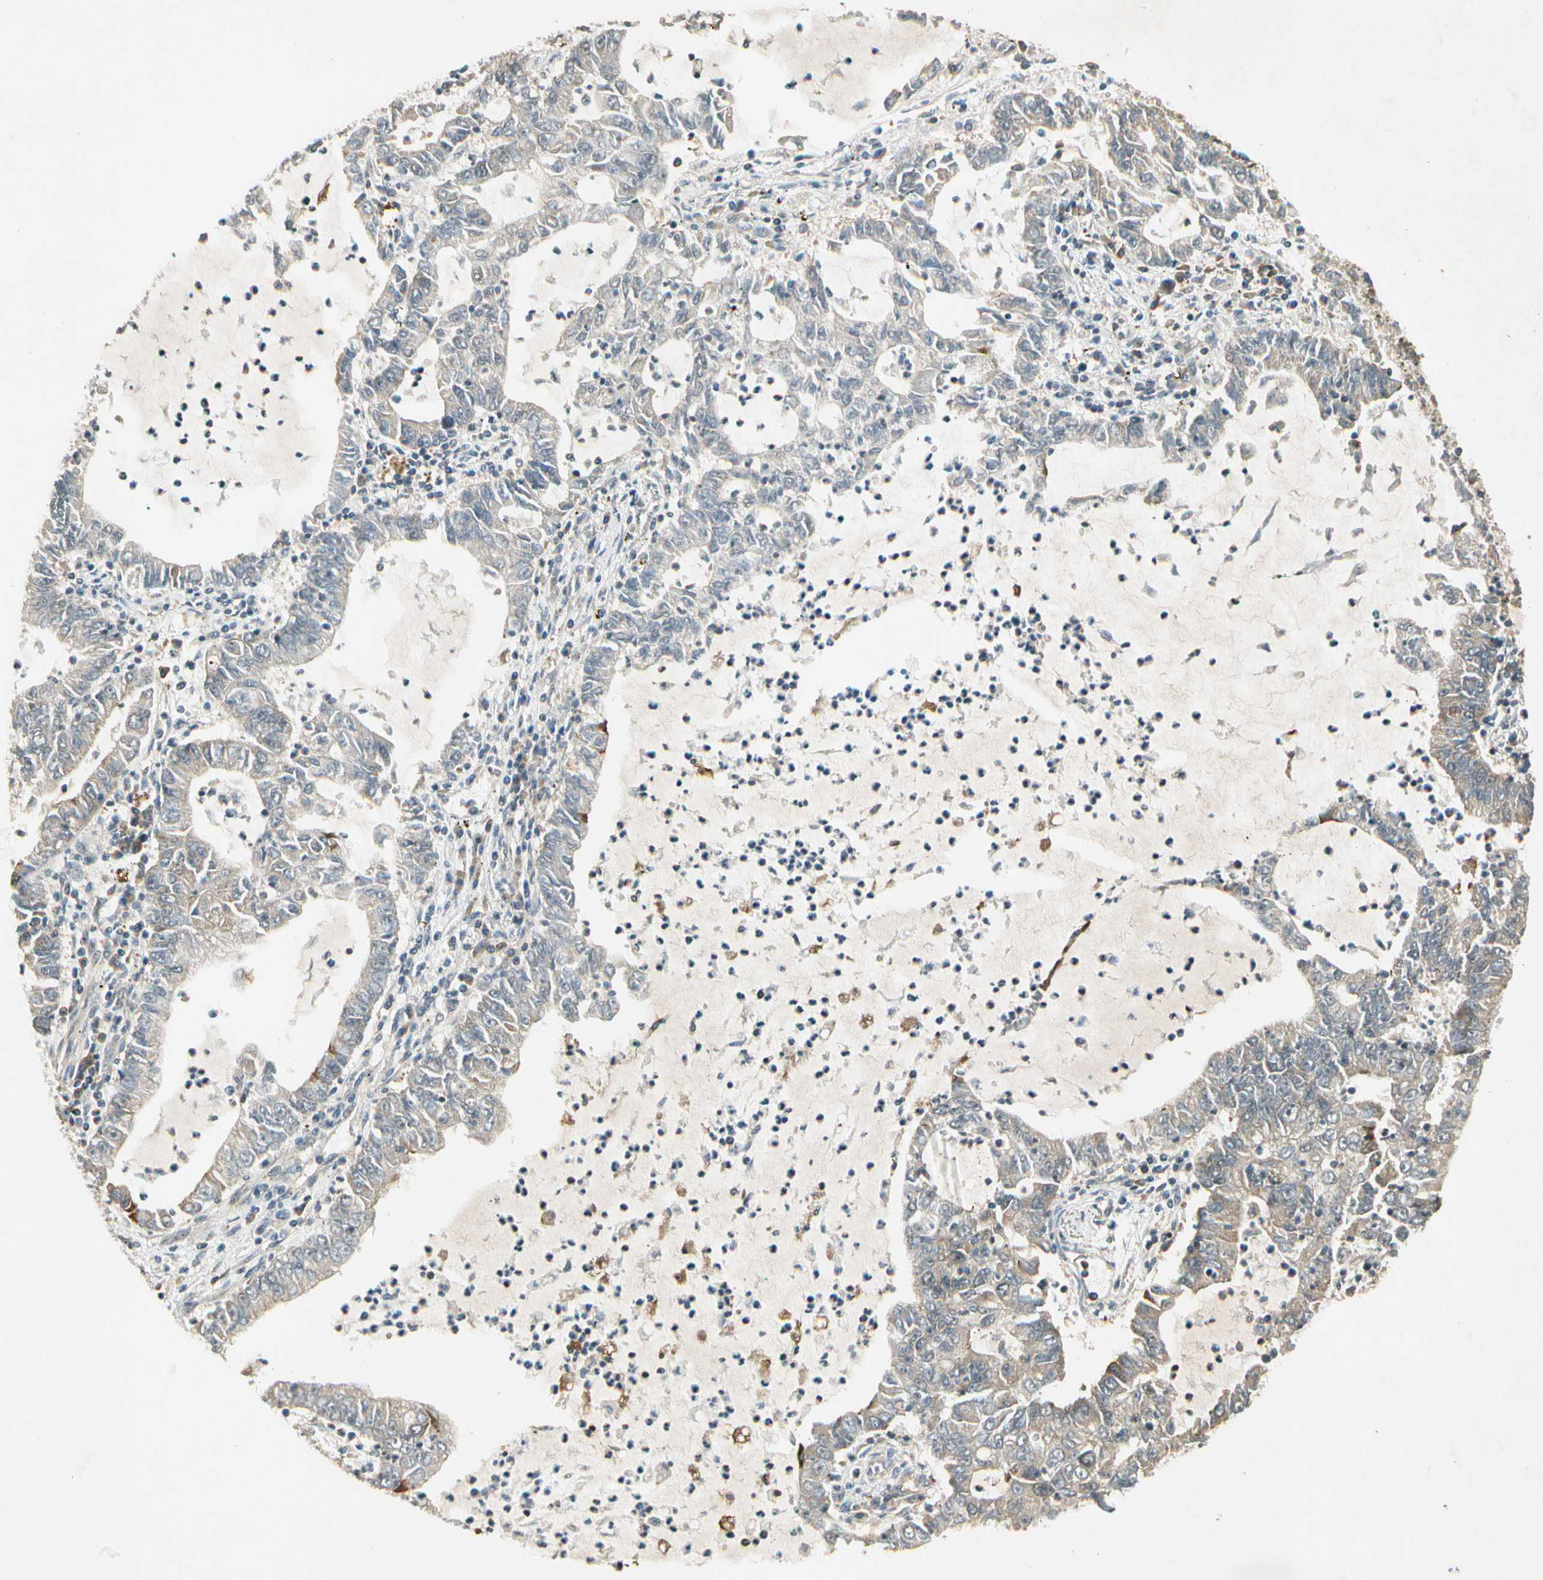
{"staining": {"intensity": "weak", "quantity": "<25%", "location": "cytoplasmic/membranous"}, "tissue": "lung cancer", "cell_type": "Tumor cells", "image_type": "cancer", "snomed": [{"axis": "morphology", "description": "Adenocarcinoma, NOS"}, {"axis": "topography", "description": "Lung"}], "caption": "The photomicrograph demonstrates no significant staining in tumor cells of lung adenocarcinoma.", "gene": "EIF1AX", "patient": {"sex": "female", "age": 51}}